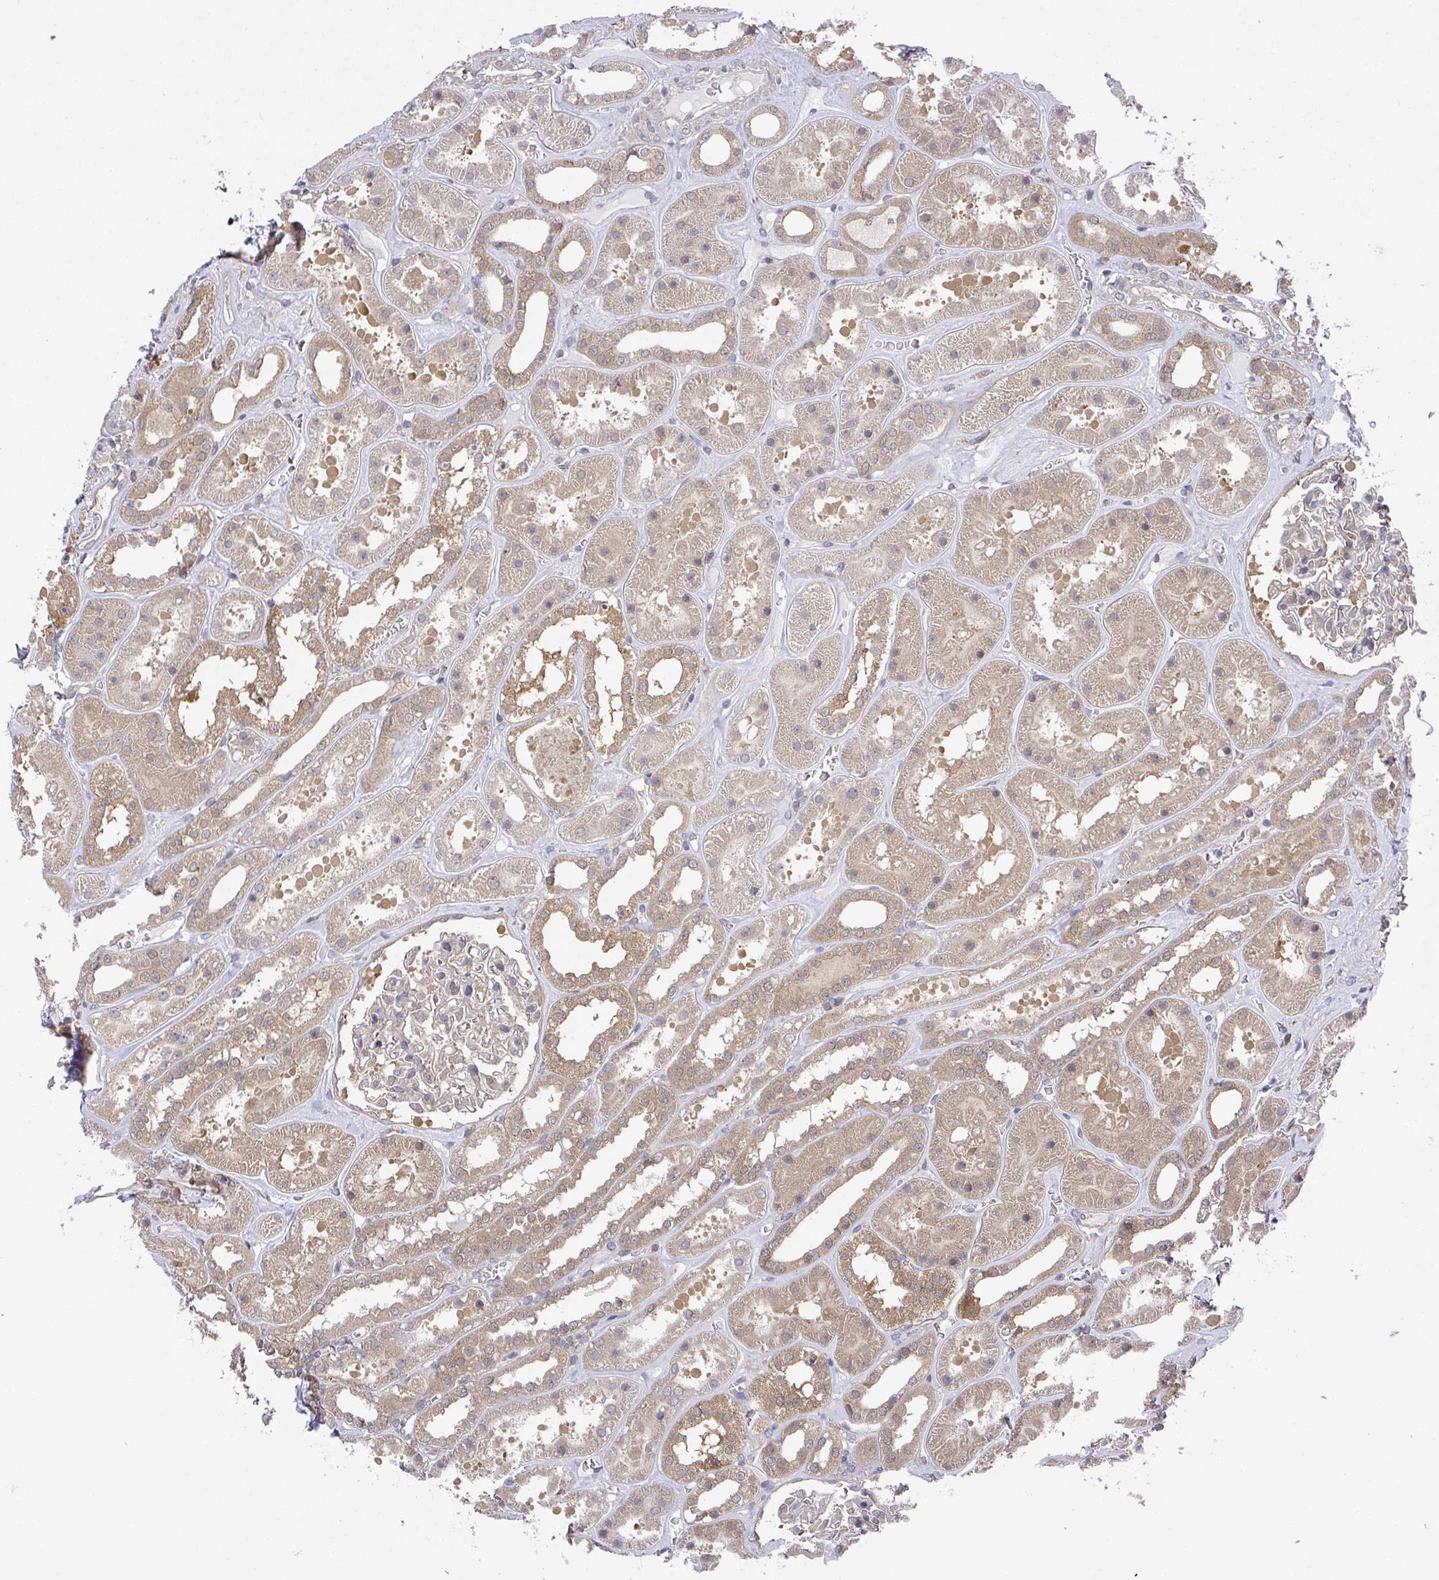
{"staining": {"intensity": "negative", "quantity": "none", "location": "none"}, "tissue": "kidney", "cell_type": "Cells in glomeruli", "image_type": "normal", "snomed": [{"axis": "morphology", "description": "Normal tissue, NOS"}, {"axis": "topography", "description": "Kidney"}], "caption": "The IHC micrograph has no significant staining in cells in glomeruli of kidney.", "gene": "GOLGA7B", "patient": {"sex": "female", "age": 41}}